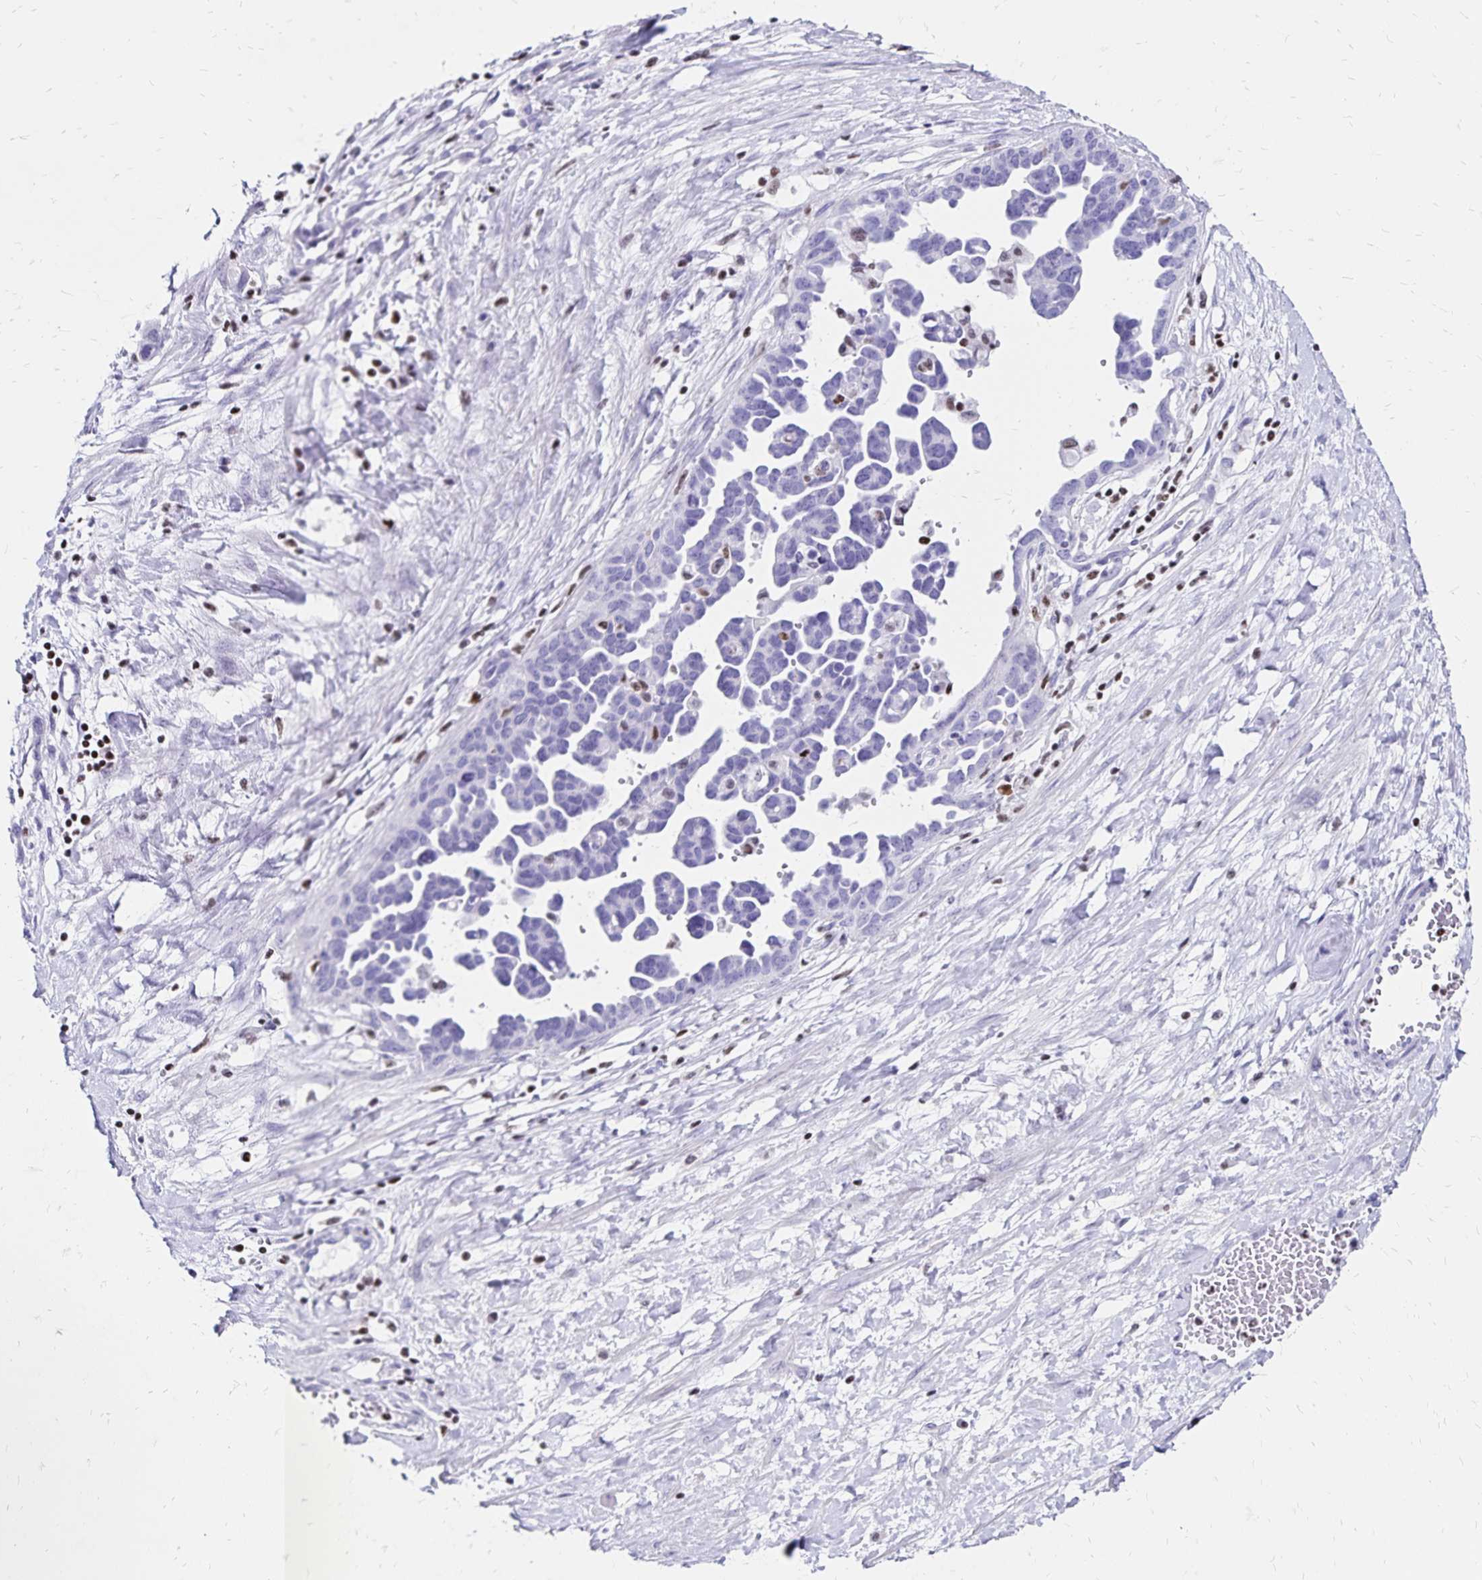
{"staining": {"intensity": "negative", "quantity": "none", "location": "none"}, "tissue": "ovarian cancer", "cell_type": "Tumor cells", "image_type": "cancer", "snomed": [{"axis": "morphology", "description": "Cystadenocarcinoma, serous, NOS"}, {"axis": "topography", "description": "Ovary"}], "caption": "Tumor cells are negative for protein expression in human ovarian cancer.", "gene": "IKZF1", "patient": {"sex": "female", "age": 54}}